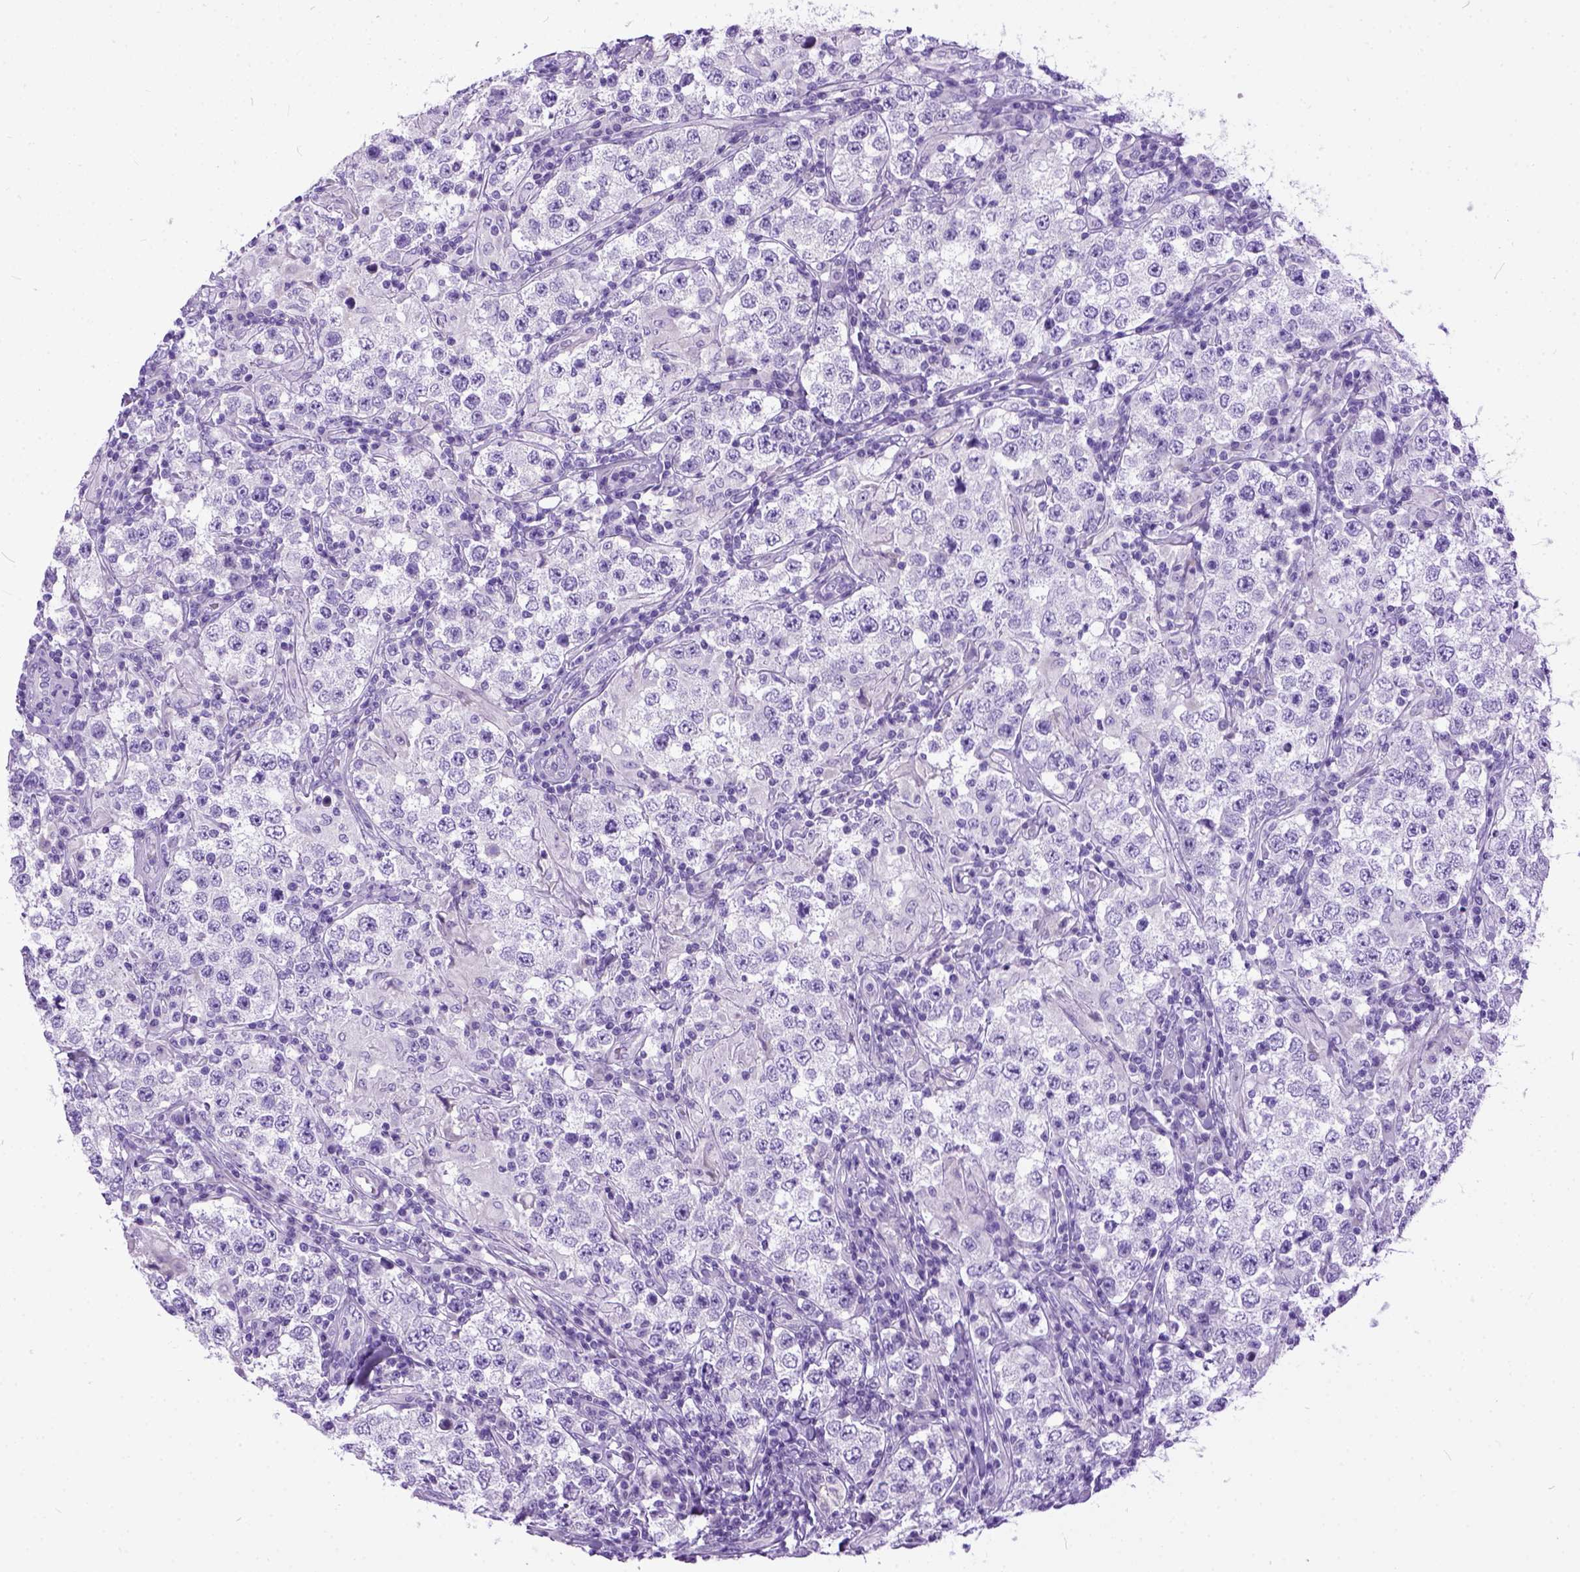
{"staining": {"intensity": "negative", "quantity": "none", "location": "none"}, "tissue": "testis cancer", "cell_type": "Tumor cells", "image_type": "cancer", "snomed": [{"axis": "morphology", "description": "Seminoma, NOS"}, {"axis": "morphology", "description": "Carcinoma, Embryonal, NOS"}, {"axis": "topography", "description": "Testis"}], "caption": "High power microscopy image of an immunohistochemistry micrograph of embryonal carcinoma (testis), revealing no significant positivity in tumor cells.", "gene": "PPL", "patient": {"sex": "male", "age": 41}}